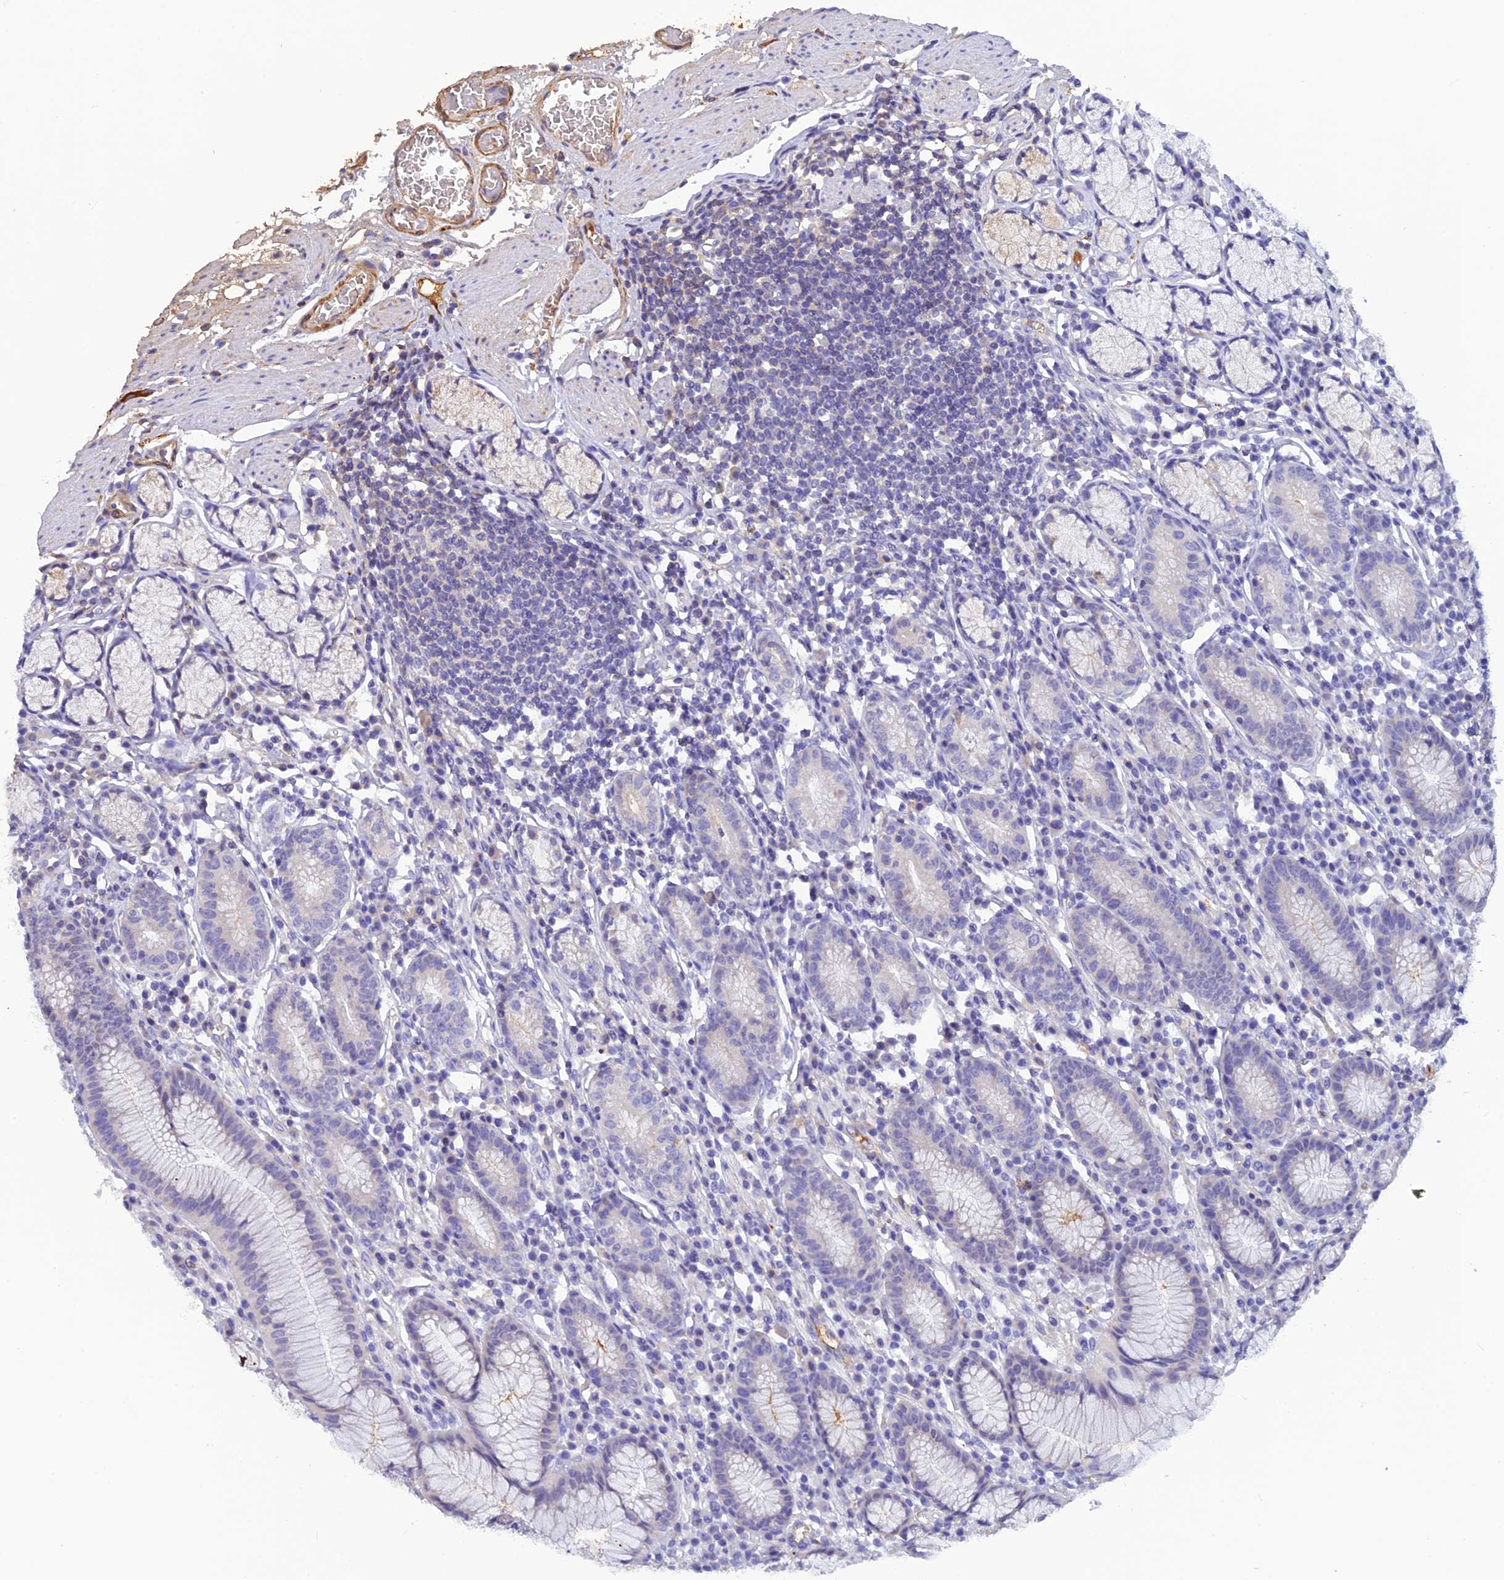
{"staining": {"intensity": "negative", "quantity": "none", "location": "none"}, "tissue": "stomach", "cell_type": "Glandular cells", "image_type": "normal", "snomed": [{"axis": "morphology", "description": "Normal tissue, NOS"}, {"axis": "topography", "description": "Stomach"}], "caption": "Immunohistochemistry photomicrograph of normal human stomach stained for a protein (brown), which displays no expression in glandular cells.", "gene": "PZP", "patient": {"sex": "male", "age": 55}}